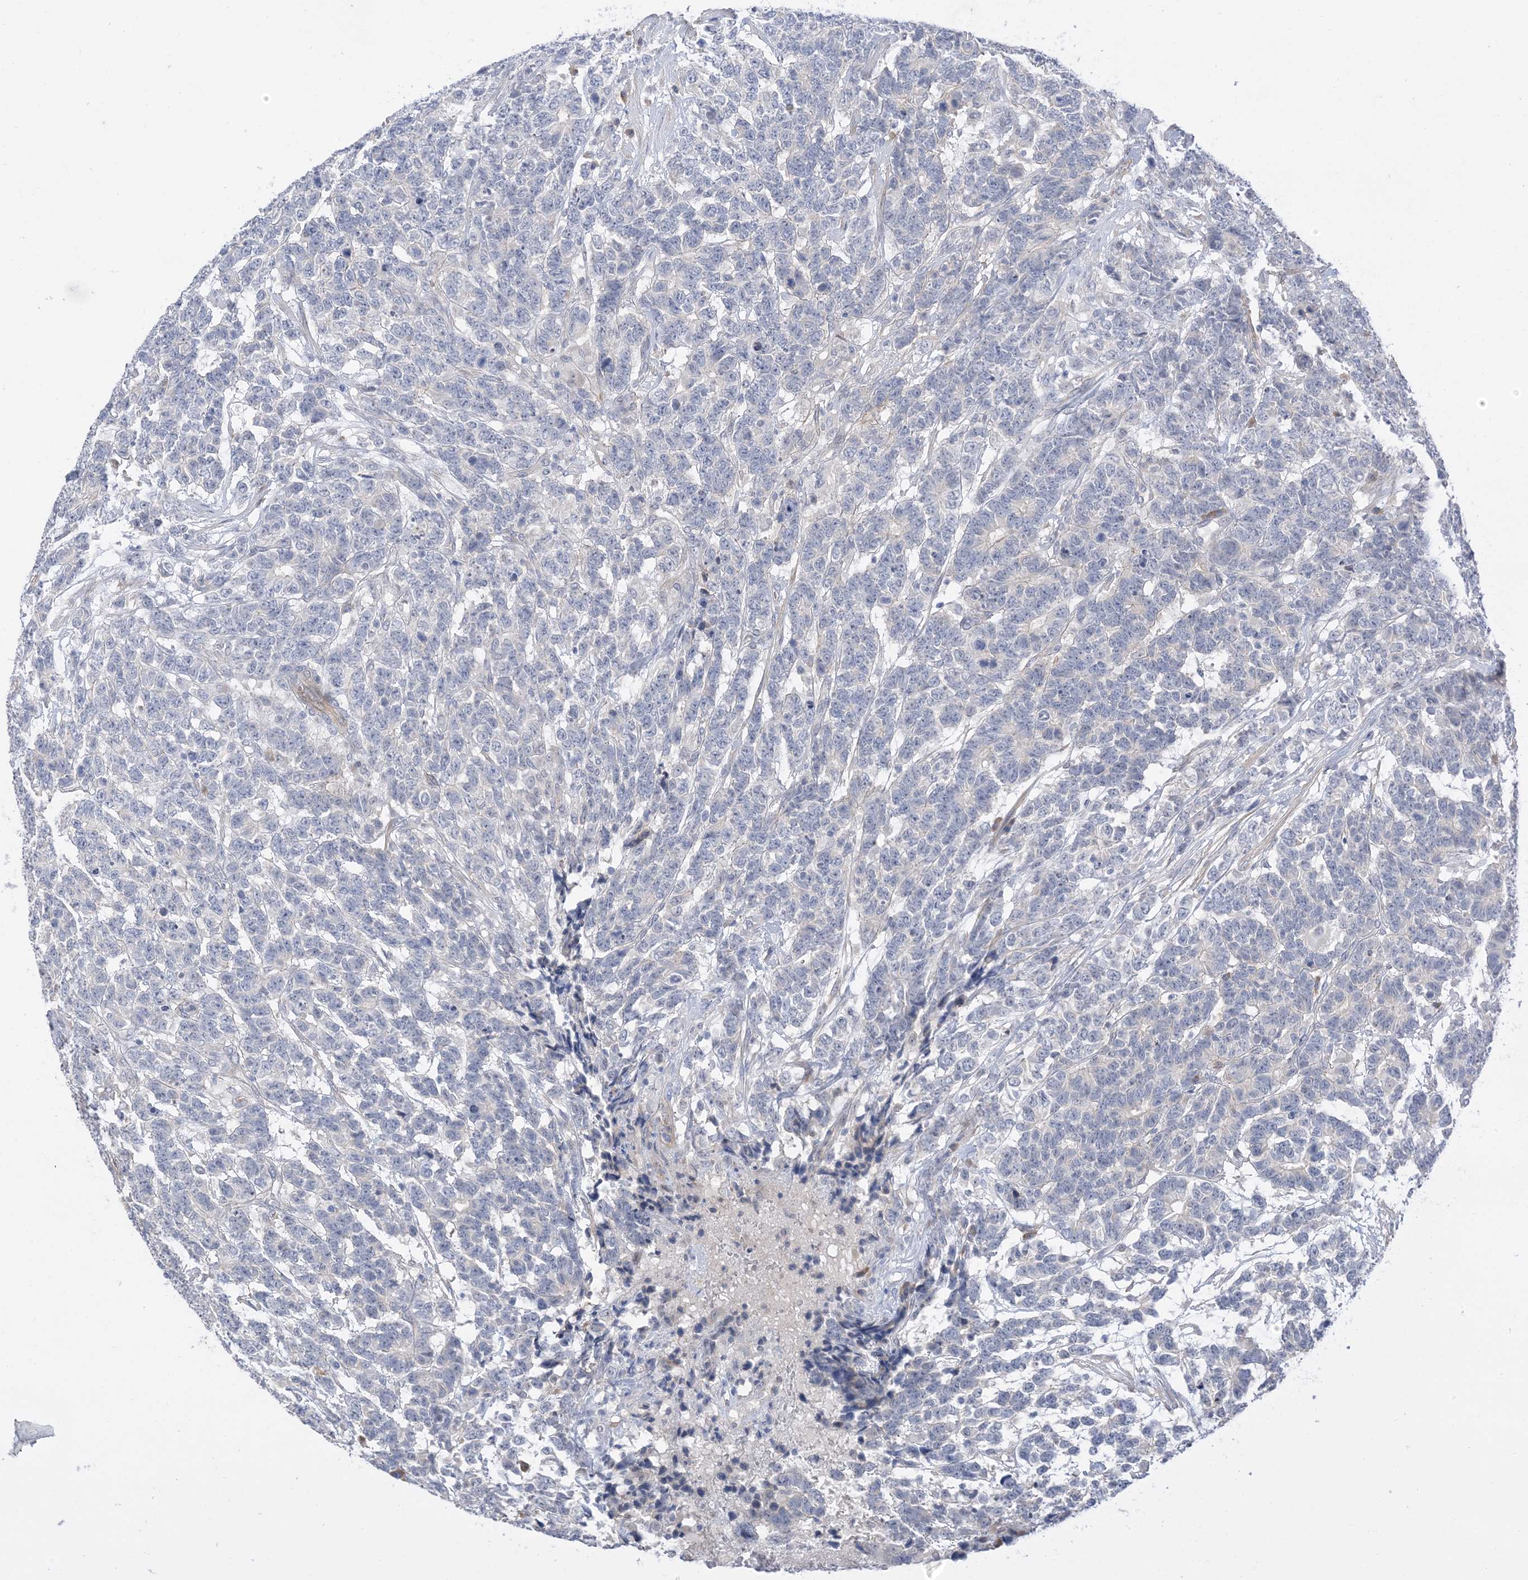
{"staining": {"intensity": "negative", "quantity": "none", "location": "none"}, "tissue": "testis cancer", "cell_type": "Tumor cells", "image_type": "cancer", "snomed": [{"axis": "morphology", "description": "Carcinoma, Embryonal, NOS"}, {"axis": "topography", "description": "Testis"}], "caption": "An image of testis embryonal carcinoma stained for a protein reveals no brown staining in tumor cells. (Stains: DAB IHC with hematoxylin counter stain, Microscopy: brightfield microscopy at high magnification).", "gene": "IL36B", "patient": {"sex": "male", "age": 26}}